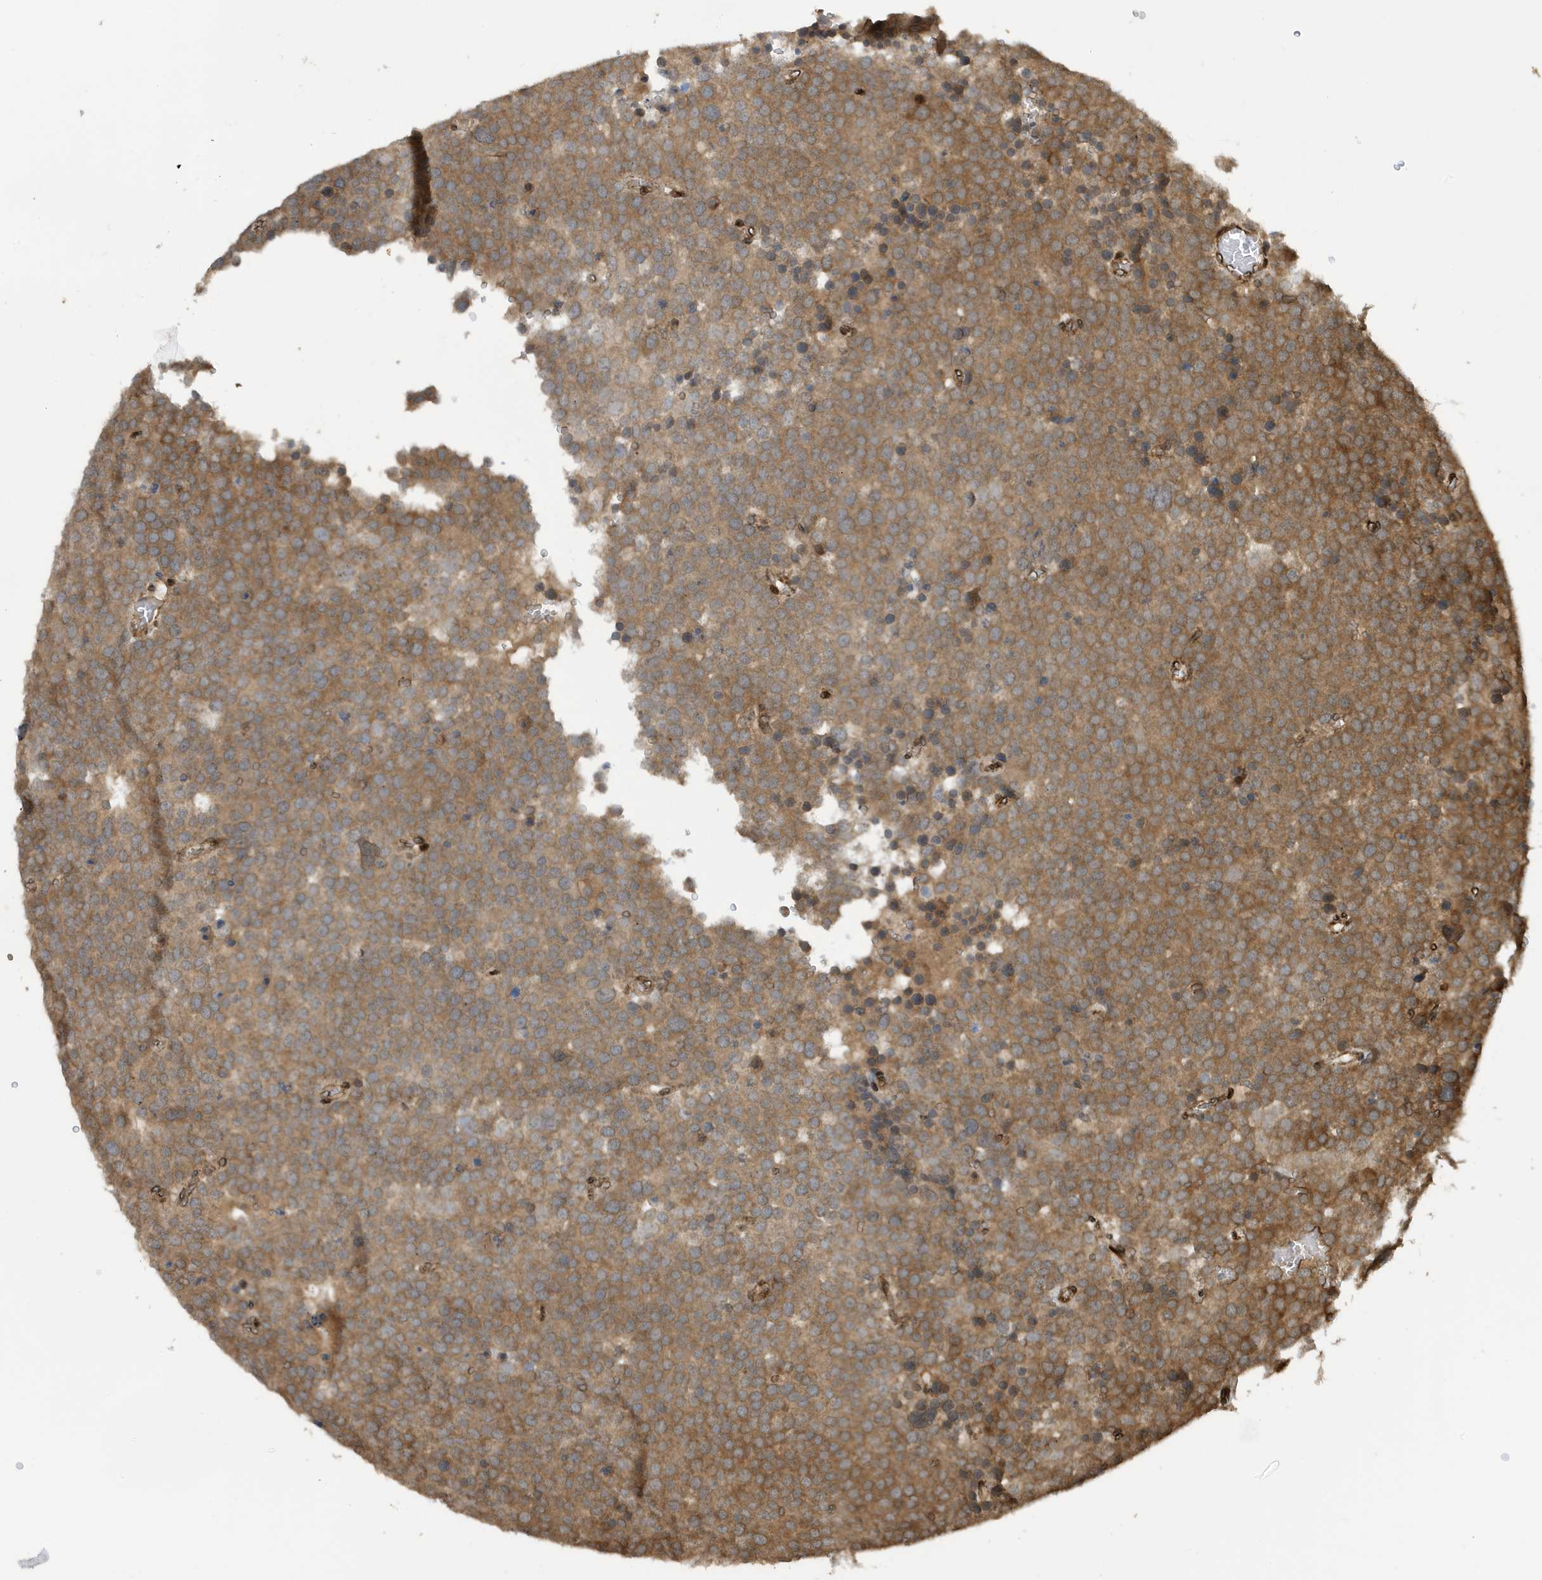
{"staining": {"intensity": "moderate", "quantity": ">75%", "location": "cytoplasmic/membranous"}, "tissue": "testis cancer", "cell_type": "Tumor cells", "image_type": "cancer", "snomed": [{"axis": "morphology", "description": "Seminoma, NOS"}, {"axis": "topography", "description": "Testis"}], "caption": "DAB immunohistochemical staining of testis seminoma reveals moderate cytoplasmic/membranous protein positivity in approximately >75% of tumor cells. (brown staining indicates protein expression, while blue staining denotes nuclei).", "gene": "DUSP18", "patient": {"sex": "male", "age": 71}}